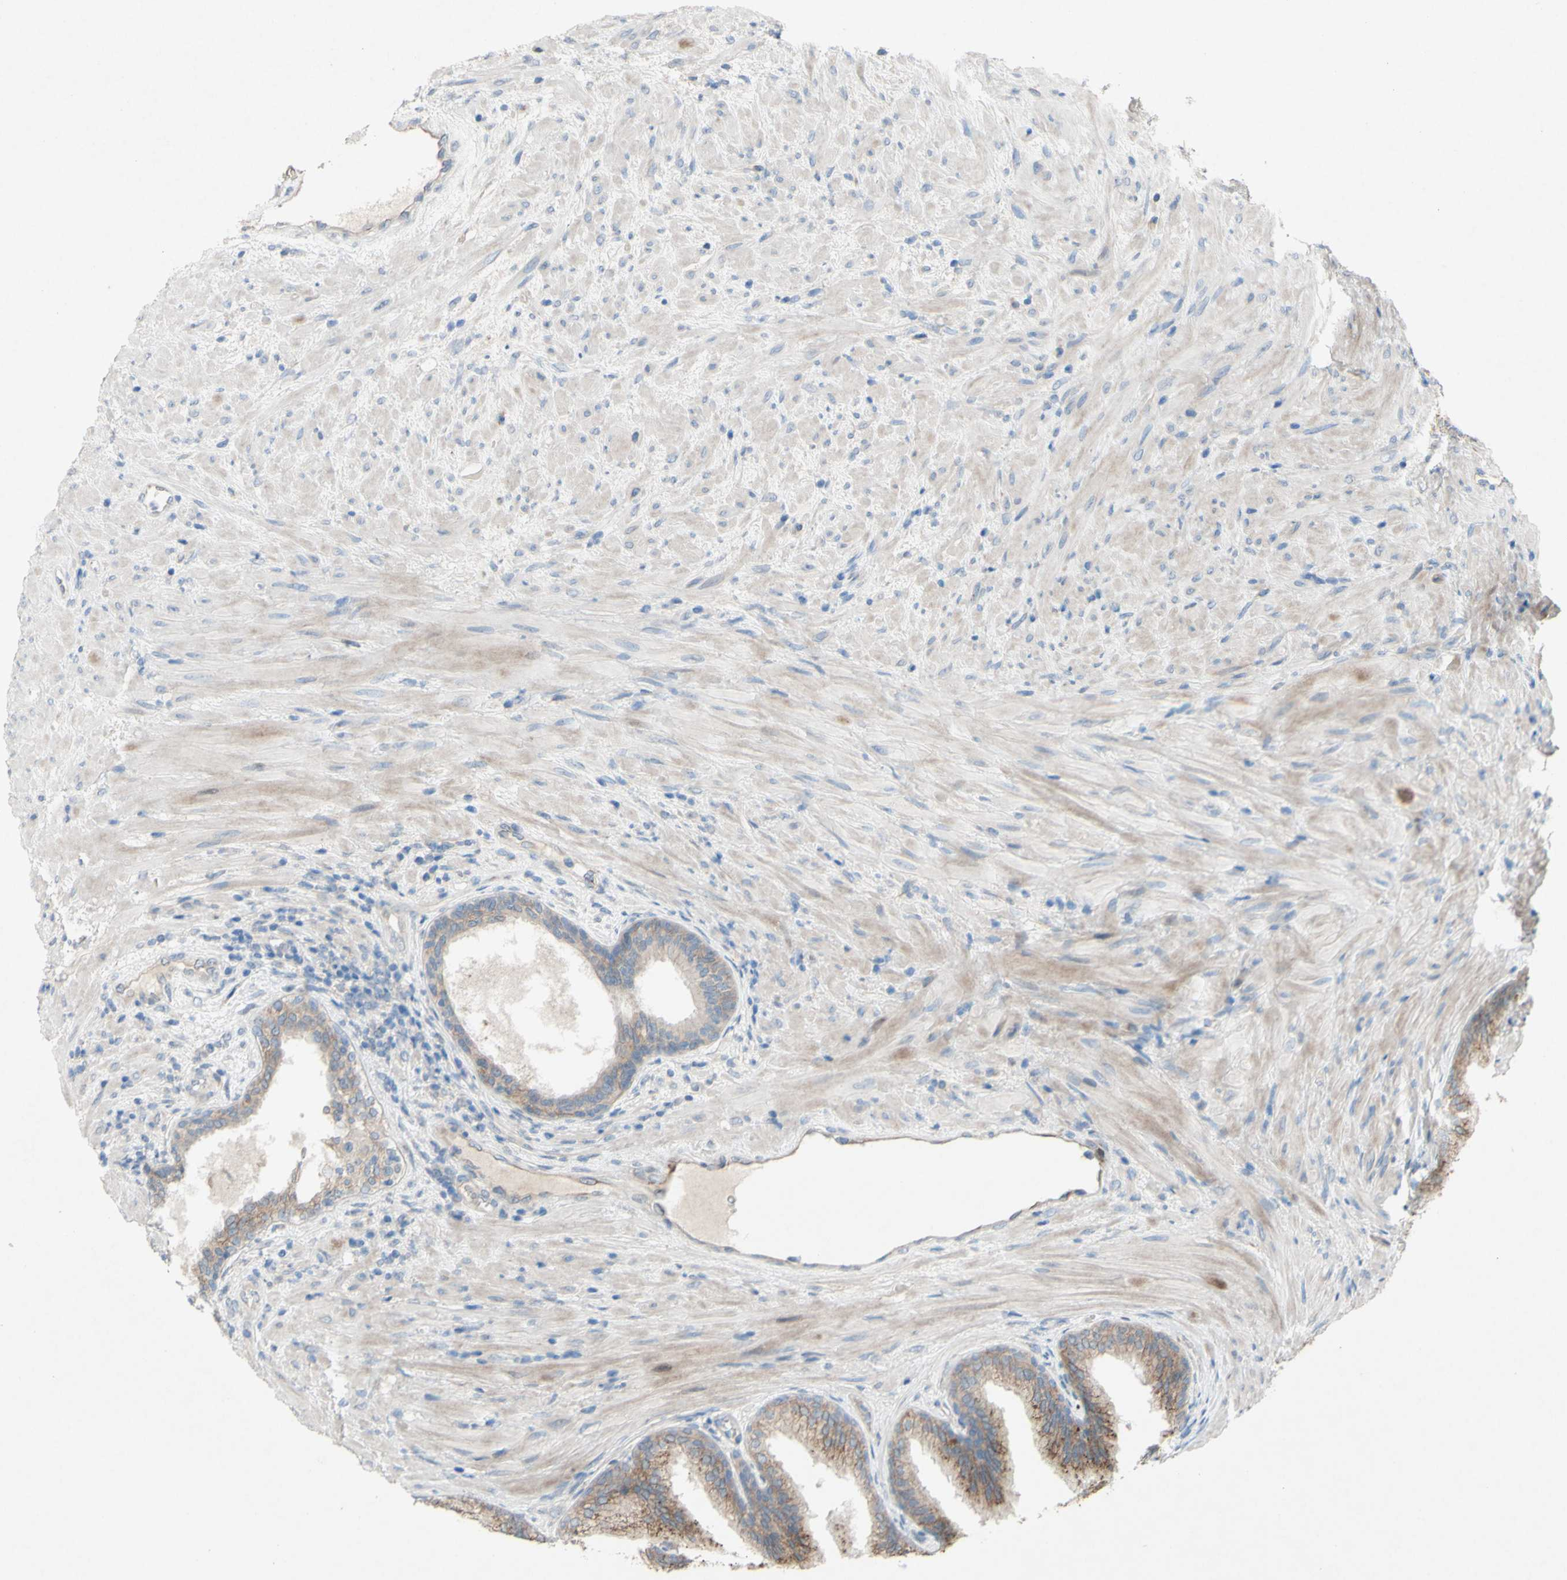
{"staining": {"intensity": "moderate", "quantity": "25%-75%", "location": "cytoplasmic/membranous"}, "tissue": "prostate", "cell_type": "Glandular cells", "image_type": "normal", "snomed": [{"axis": "morphology", "description": "Normal tissue, NOS"}, {"axis": "topography", "description": "Prostate"}], "caption": "Immunohistochemistry staining of benign prostate, which shows medium levels of moderate cytoplasmic/membranous positivity in approximately 25%-75% of glandular cells indicating moderate cytoplasmic/membranous protein expression. The staining was performed using DAB (brown) for protein detection and nuclei were counterstained in hematoxylin (blue).", "gene": "CDCP1", "patient": {"sex": "male", "age": 76}}